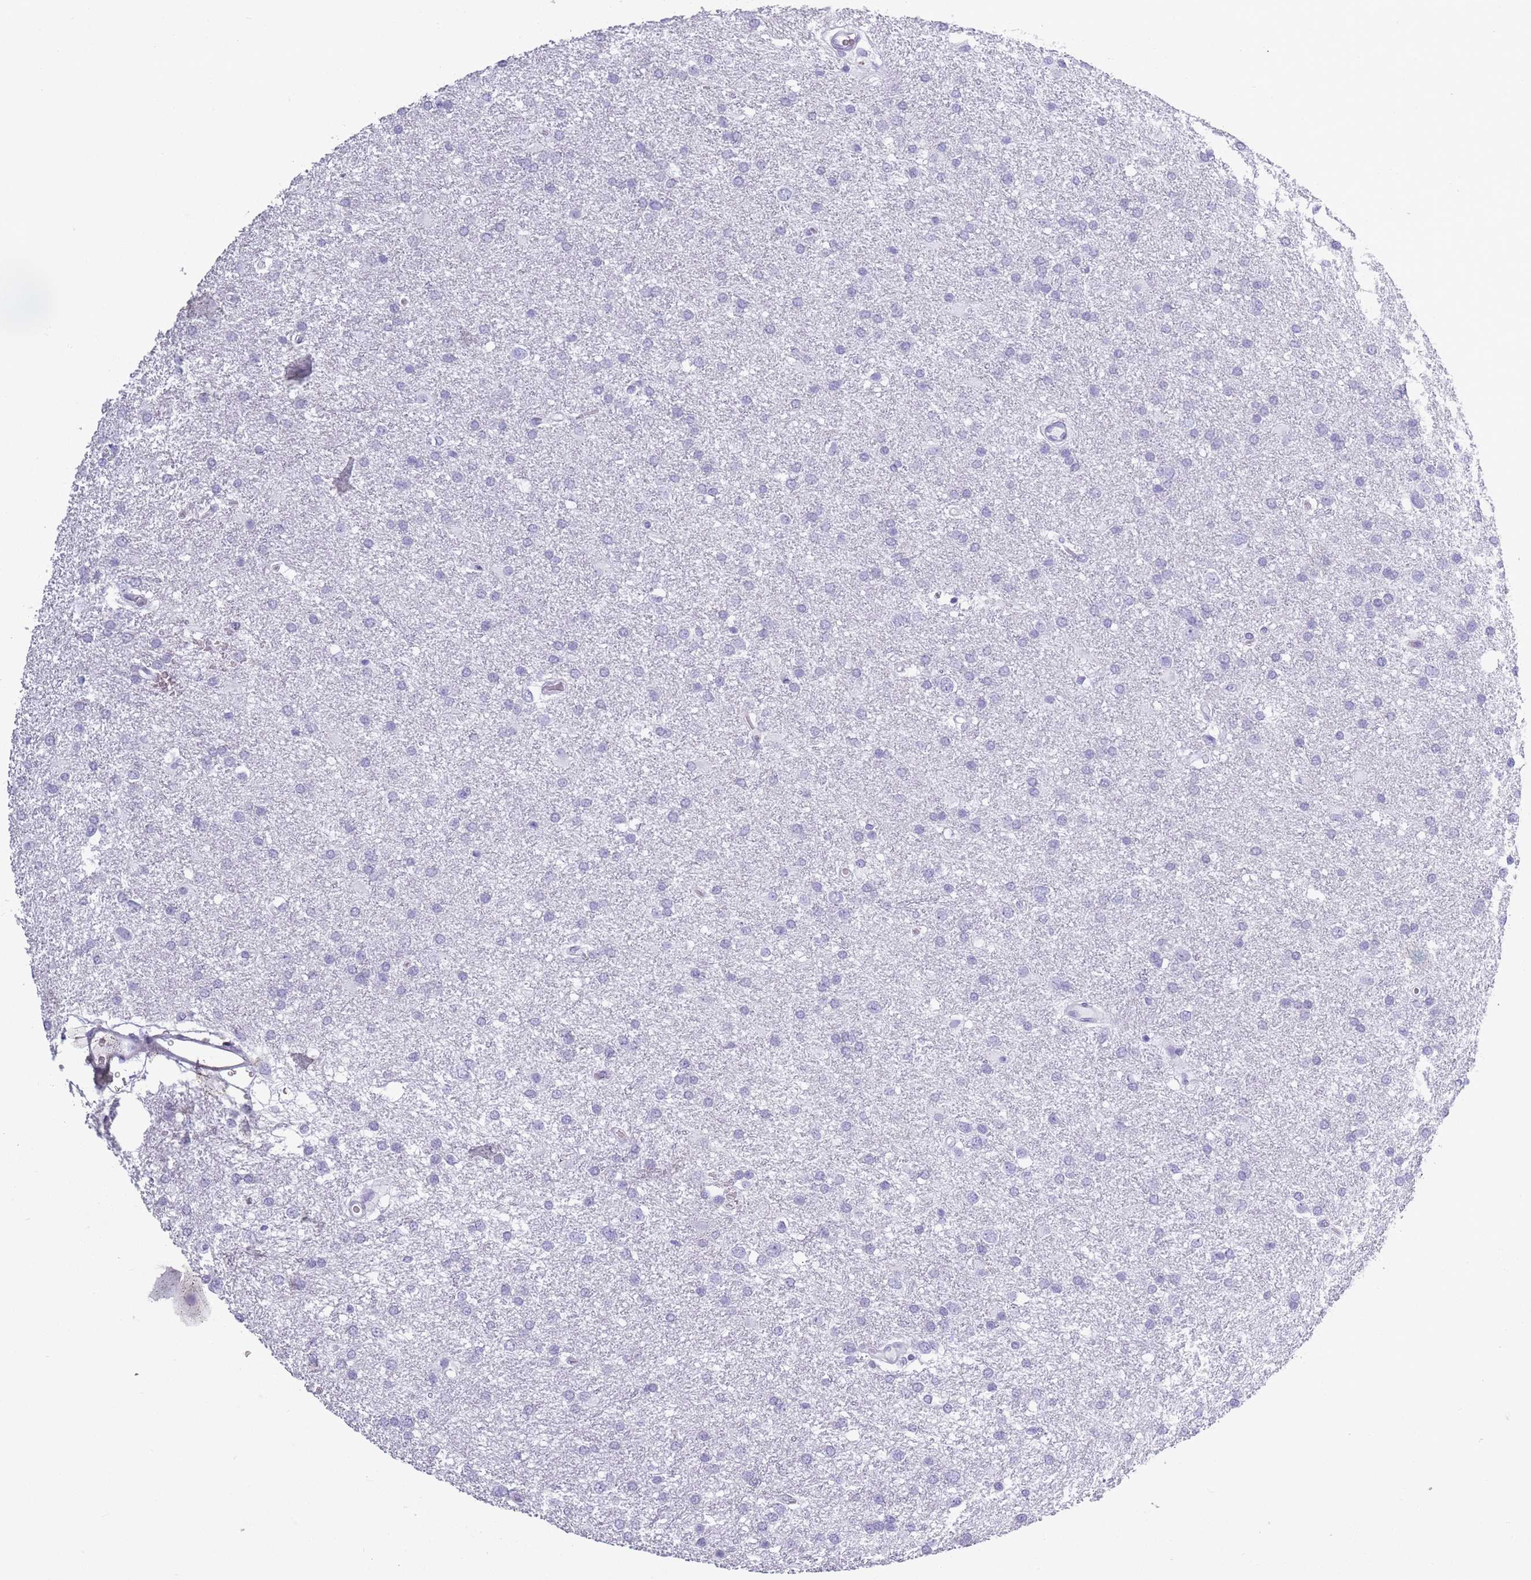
{"staining": {"intensity": "negative", "quantity": "none", "location": "none"}, "tissue": "glioma", "cell_type": "Tumor cells", "image_type": "cancer", "snomed": [{"axis": "morphology", "description": "Glioma, malignant, Low grade"}, {"axis": "topography", "description": "Brain"}], "caption": "Tumor cells show no significant staining in malignant glioma (low-grade).", "gene": "OR7C1", "patient": {"sex": "female", "age": 32}}